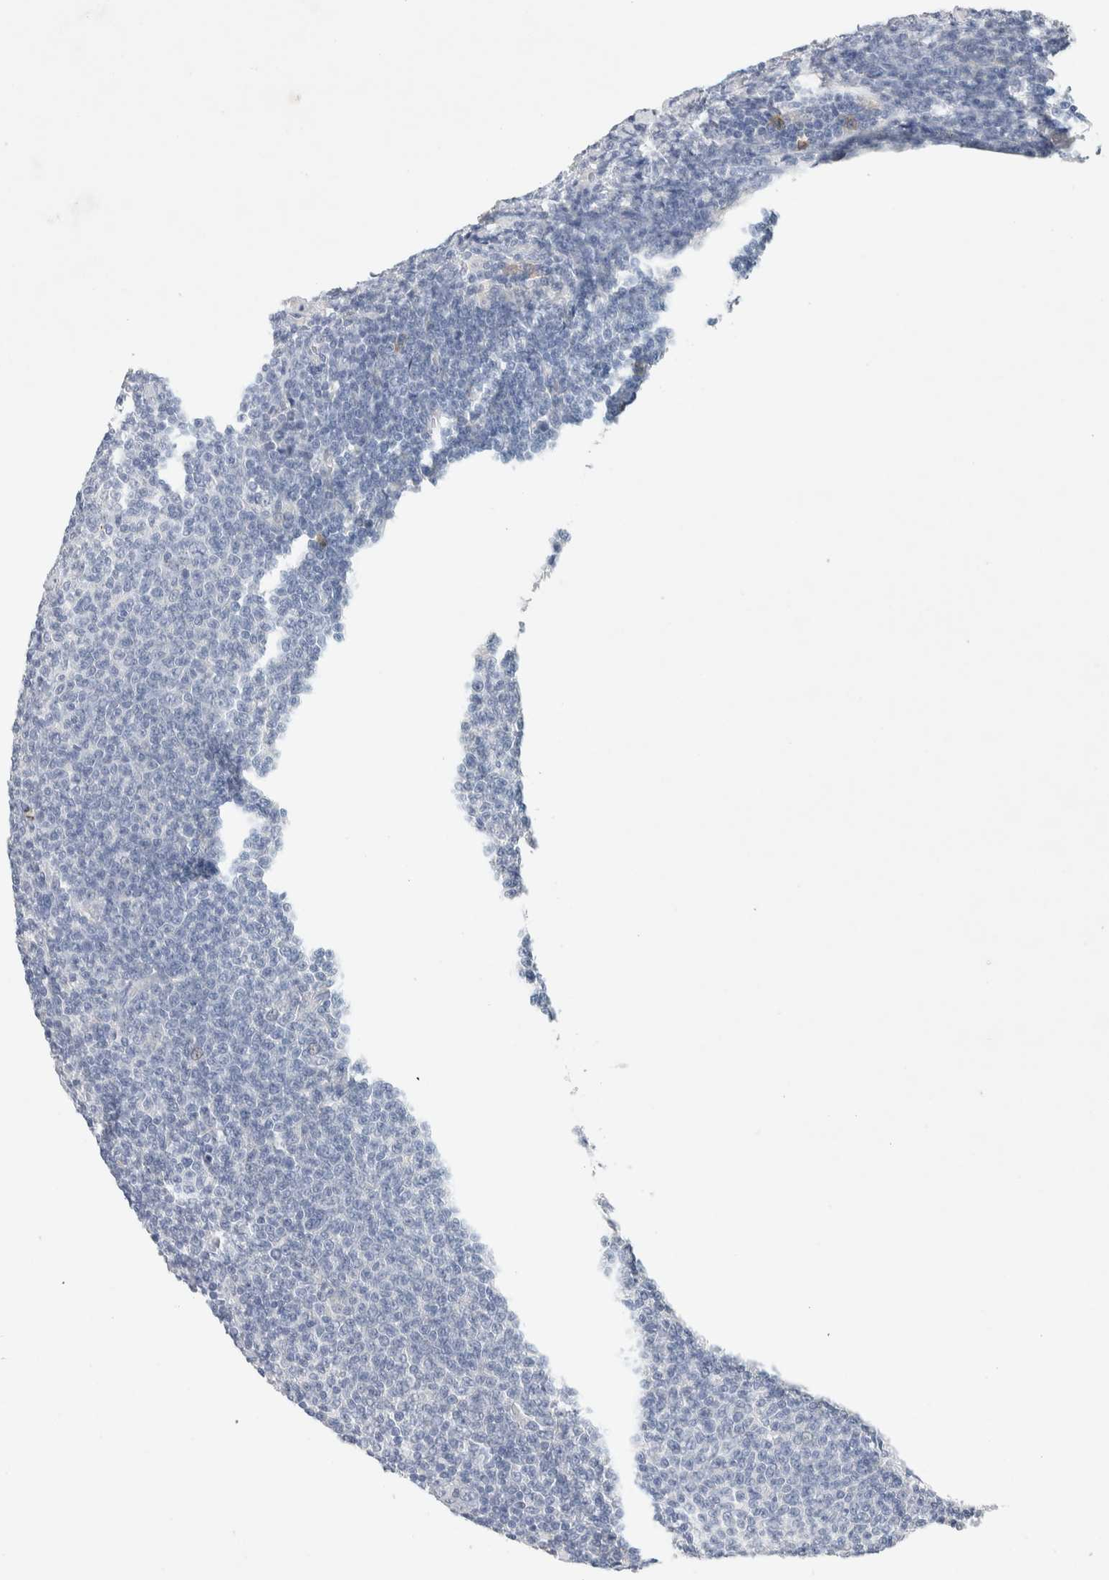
{"staining": {"intensity": "negative", "quantity": "none", "location": "none"}, "tissue": "lymphoma", "cell_type": "Tumor cells", "image_type": "cancer", "snomed": [{"axis": "morphology", "description": "Malignant lymphoma, non-Hodgkin's type, Low grade"}, {"axis": "topography", "description": "Lymph node"}], "caption": "Tumor cells are negative for brown protein staining in lymphoma.", "gene": "NCF2", "patient": {"sex": "male", "age": 66}}